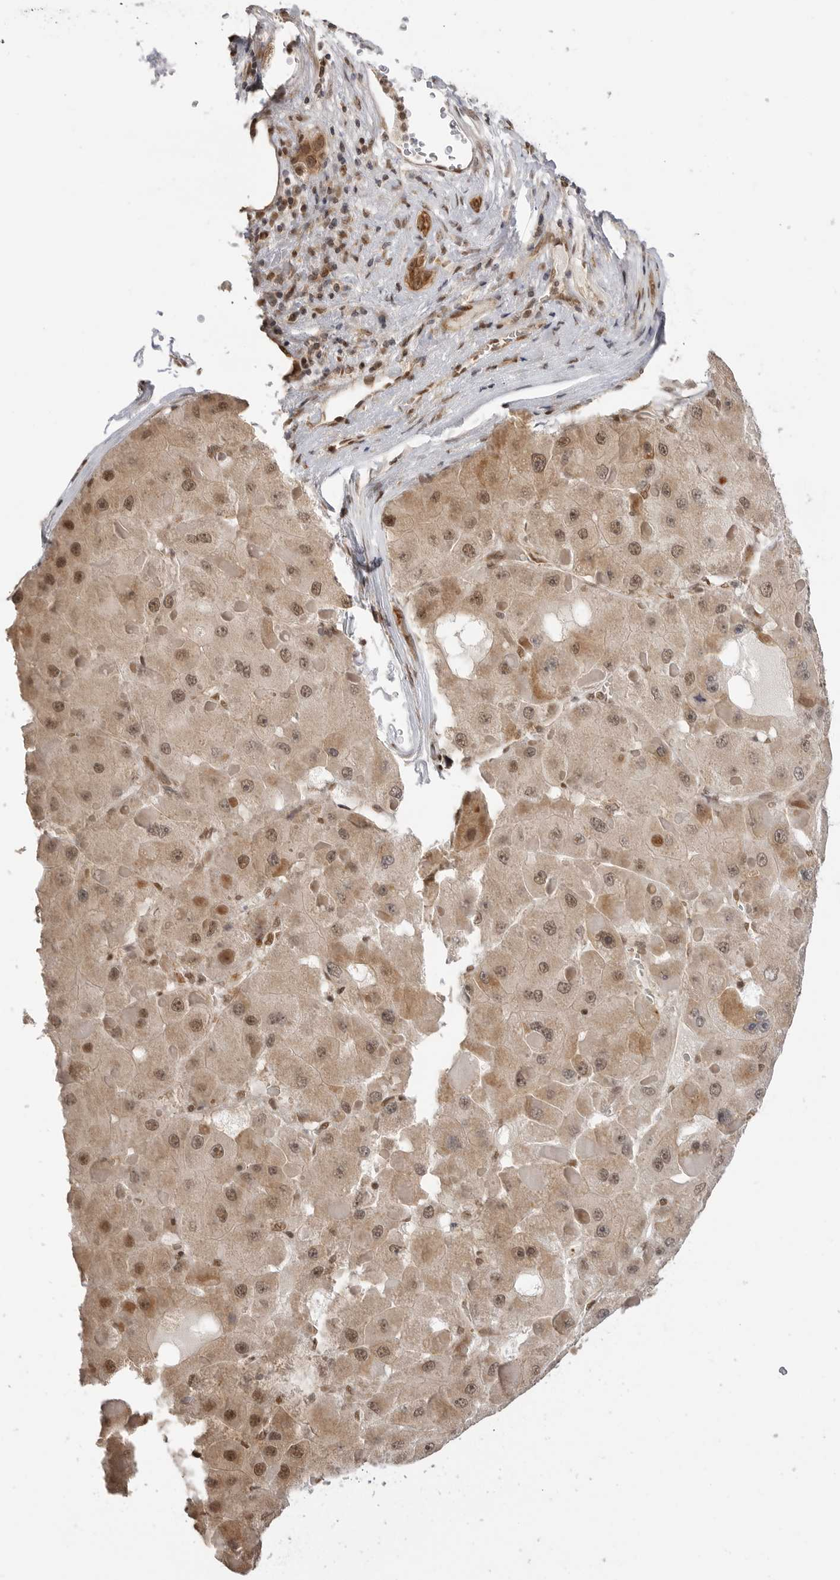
{"staining": {"intensity": "moderate", "quantity": ">75%", "location": "cytoplasmic/membranous,nuclear"}, "tissue": "liver cancer", "cell_type": "Tumor cells", "image_type": "cancer", "snomed": [{"axis": "morphology", "description": "Carcinoma, Hepatocellular, NOS"}, {"axis": "topography", "description": "Liver"}], "caption": "Liver cancer (hepatocellular carcinoma) tissue reveals moderate cytoplasmic/membranous and nuclear expression in approximately >75% of tumor cells", "gene": "ALKAL1", "patient": {"sex": "female", "age": 73}}